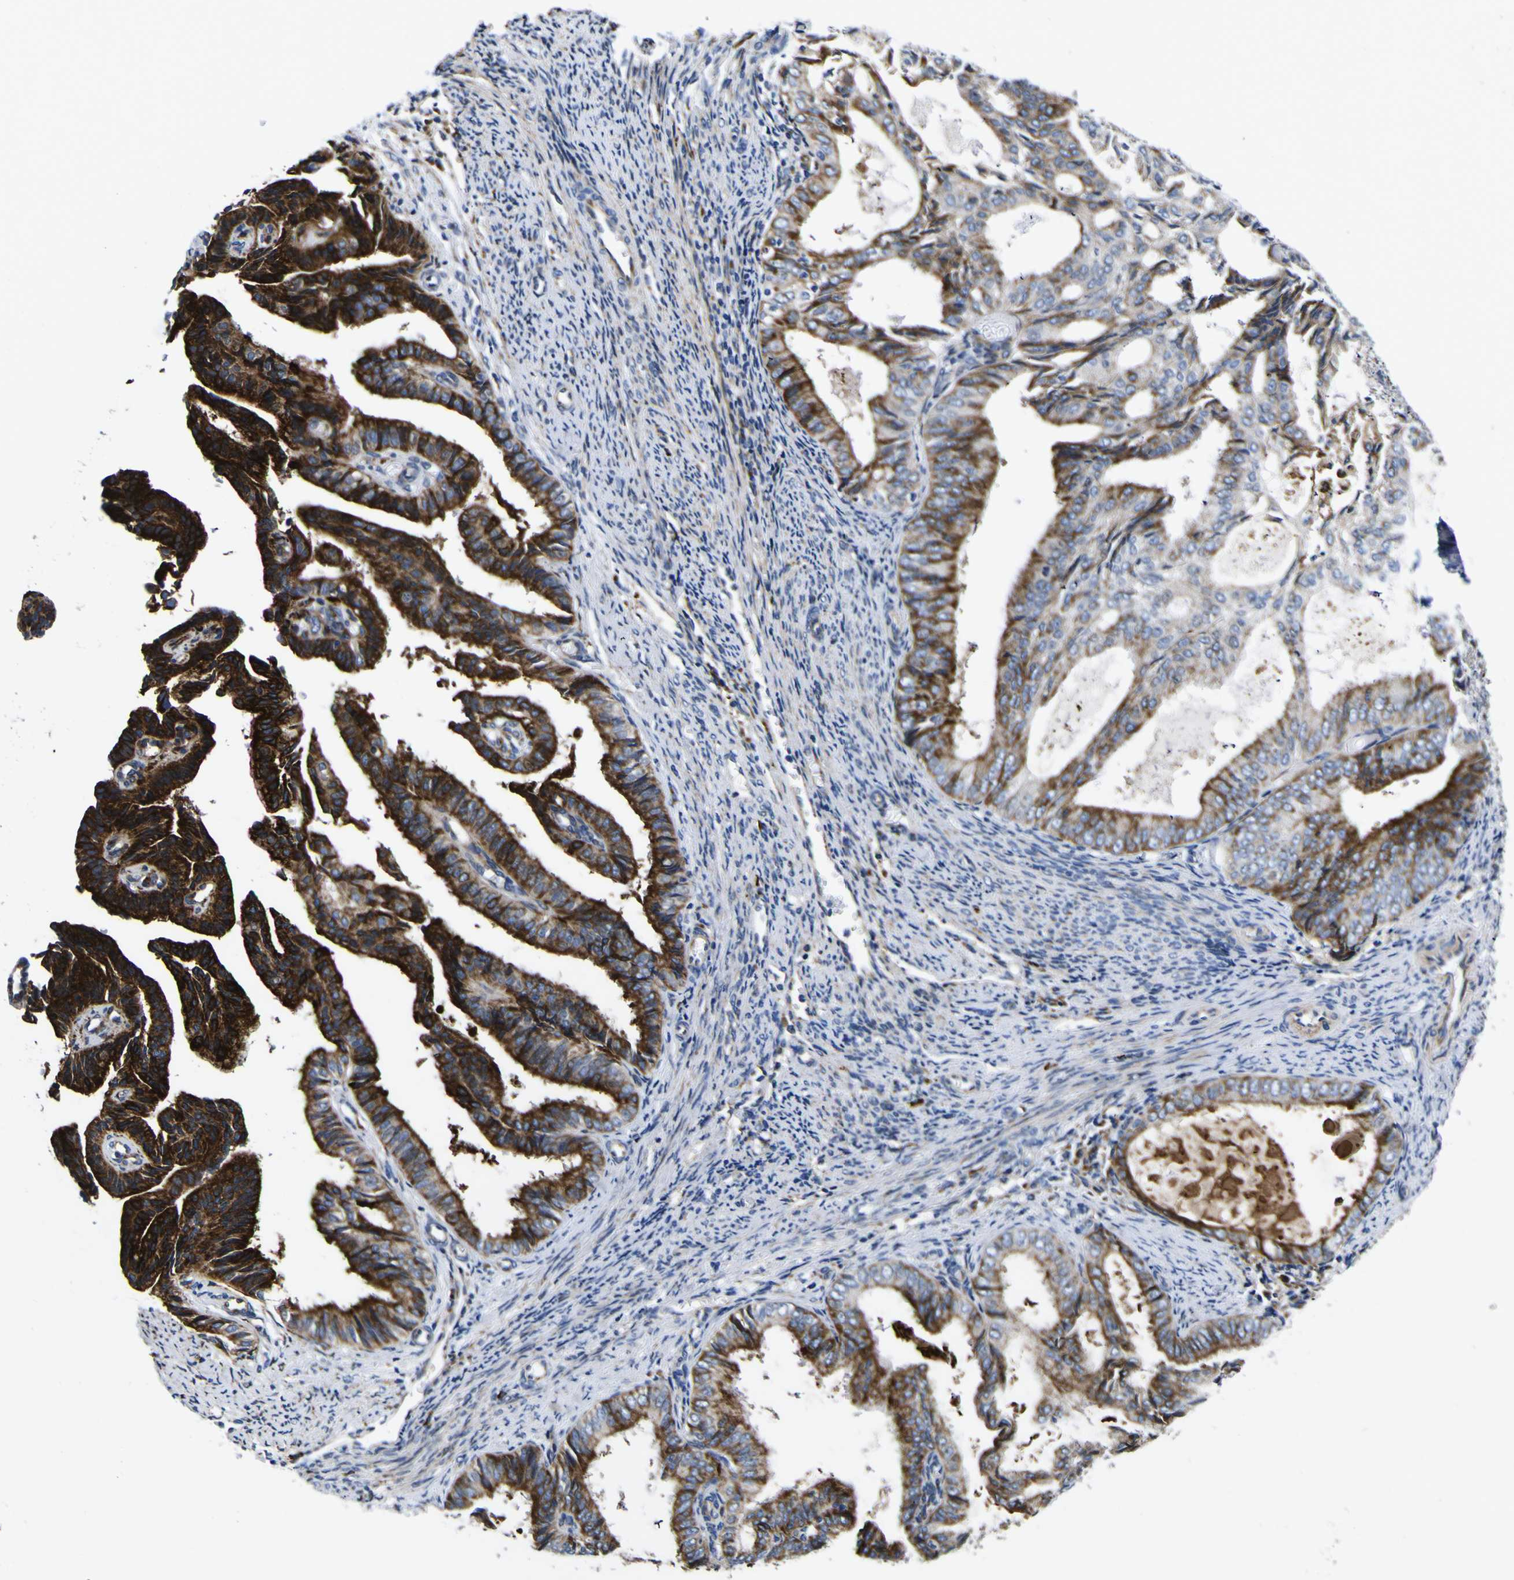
{"staining": {"intensity": "strong", "quantity": "25%-75%", "location": "cytoplasmic/membranous"}, "tissue": "endometrial cancer", "cell_type": "Tumor cells", "image_type": "cancer", "snomed": [{"axis": "morphology", "description": "Adenocarcinoma, NOS"}, {"axis": "topography", "description": "Endometrium"}], "caption": "Endometrial adenocarcinoma stained with a protein marker reveals strong staining in tumor cells.", "gene": "SCD", "patient": {"sex": "female", "age": 58}}